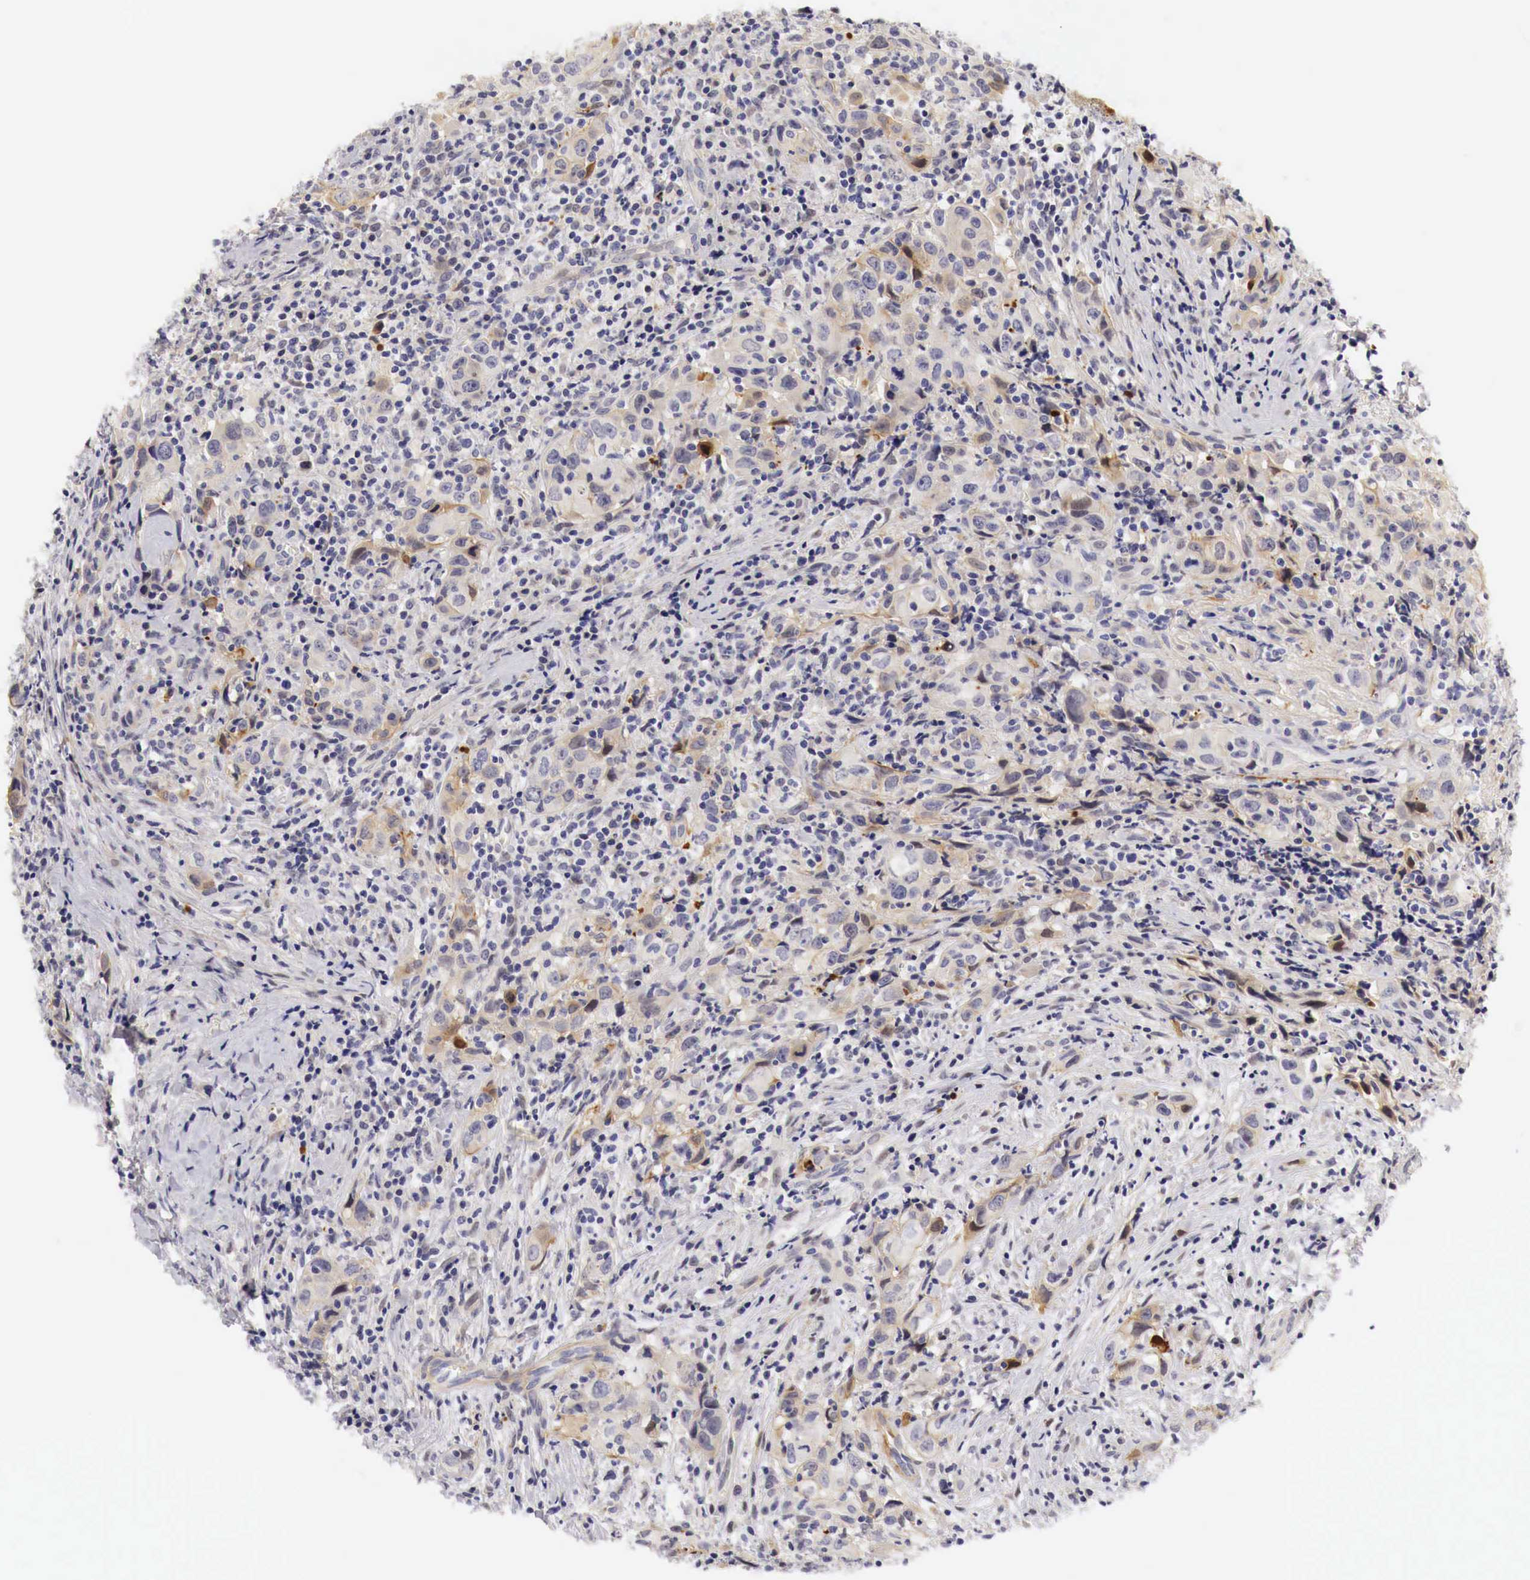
{"staining": {"intensity": "weak", "quantity": "<25%", "location": "cytoplasmic/membranous"}, "tissue": "head and neck cancer", "cell_type": "Tumor cells", "image_type": "cancer", "snomed": [{"axis": "morphology", "description": "Squamous cell carcinoma, NOS"}, {"axis": "topography", "description": "Oral tissue"}, {"axis": "topography", "description": "Head-Neck"}], "caption": "Immunohistochemistry (IHC) histopathology image of neoplastic tissue: head and neck cancer (squamous cell carcinoma) stained with DAB (3,3'-diaminobenzidine) exhibits no significant protein expression in tumor cells.", "gene": "CASP3", "patient": {"sex": "female", "age": 82}}